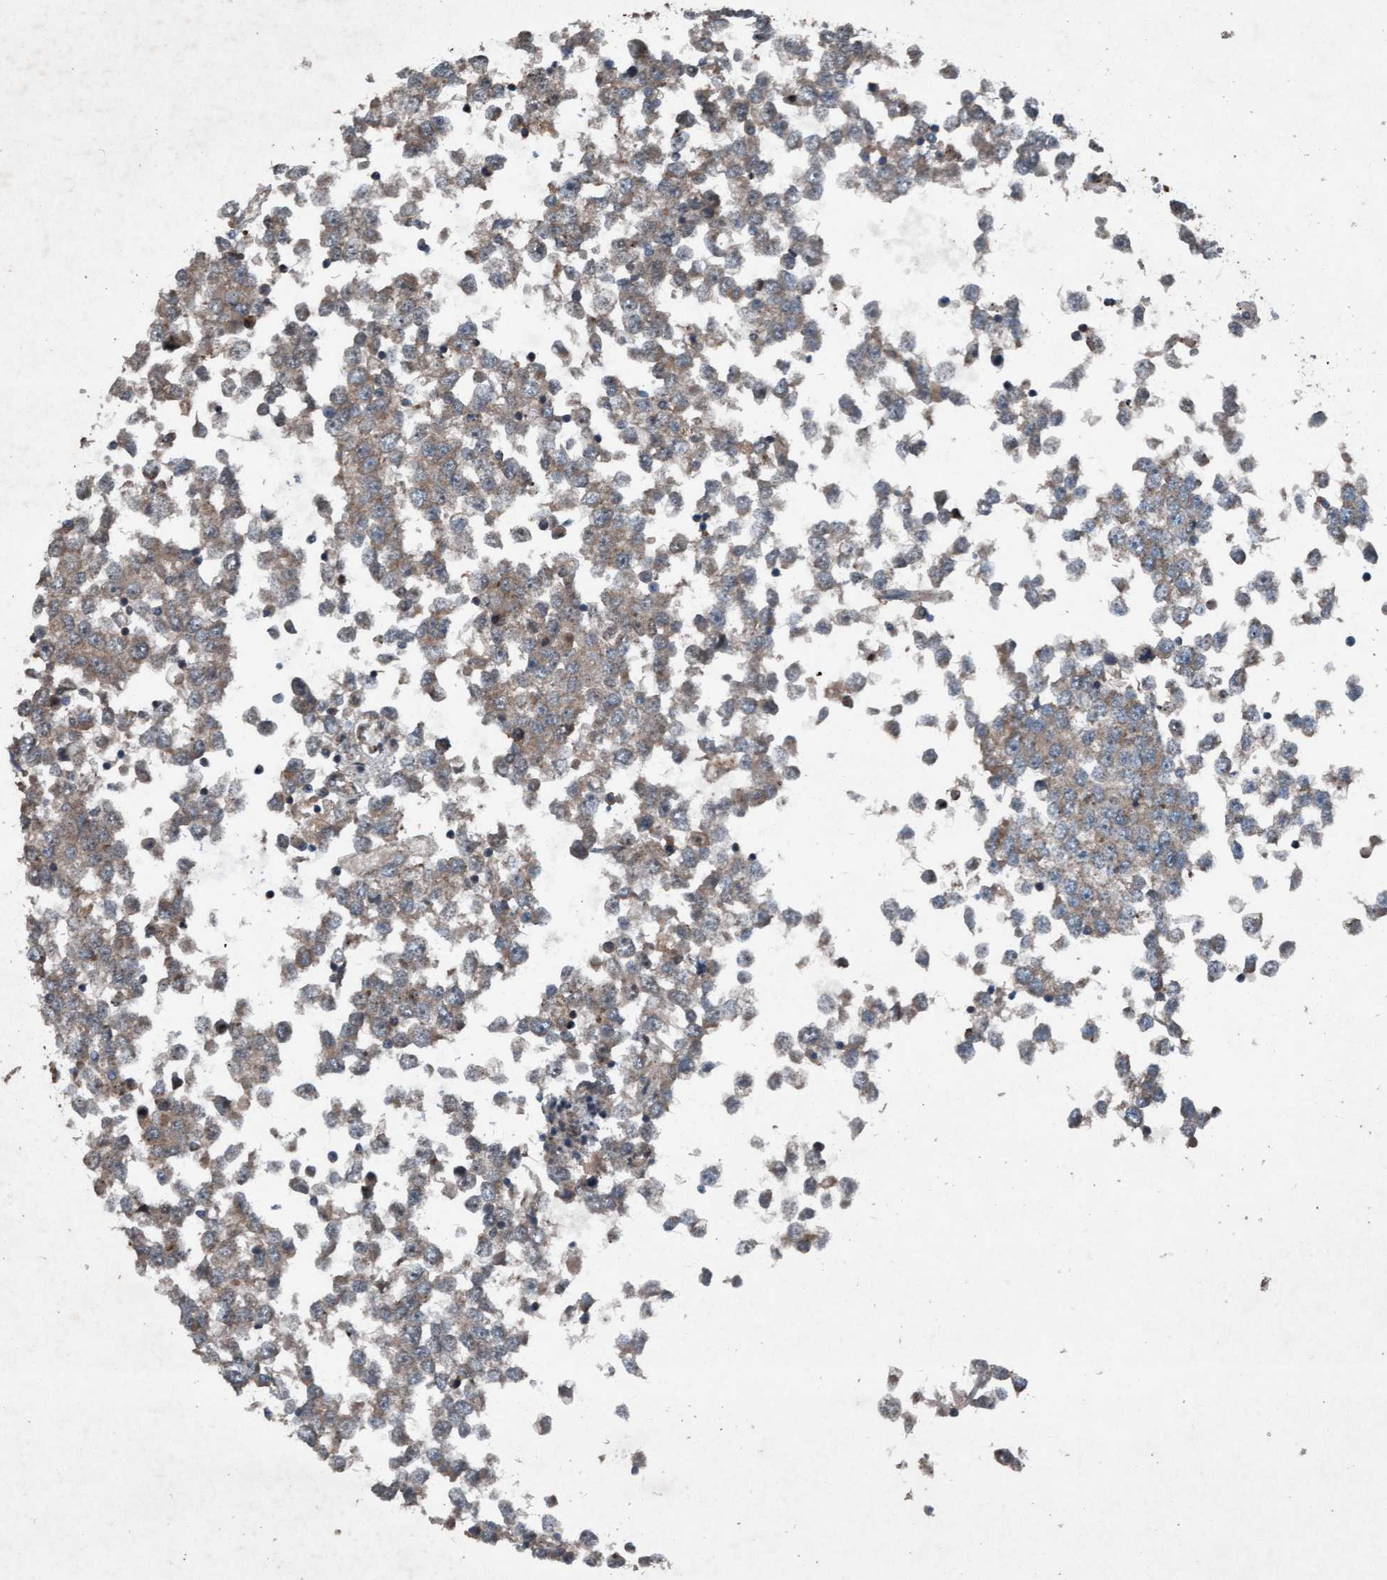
{"staining": {"intensity": "weak", "quantity": ">75%", "location": "cytoplasmic/membranous"}, "tissue": "testis cancer", "cell_type": "Tumor cells", "image_type": "cancer", "snomed": [{"axis": "morphology", "description": "Seminoma, NOS"}, {"axis": "topography", "description": "Testis"}], "caption": "Immunohistochemistry (IHC) of human seminoma (testis) demonstrates low levels of weak cytoplasmic/membranous staining in about >75% of tumor cells. Immunohistochemistry stains the protein in brown and the nuclei are stained blue.", "gene": "PLXNB2", "patient": {"sex": "male", "age": 65}}